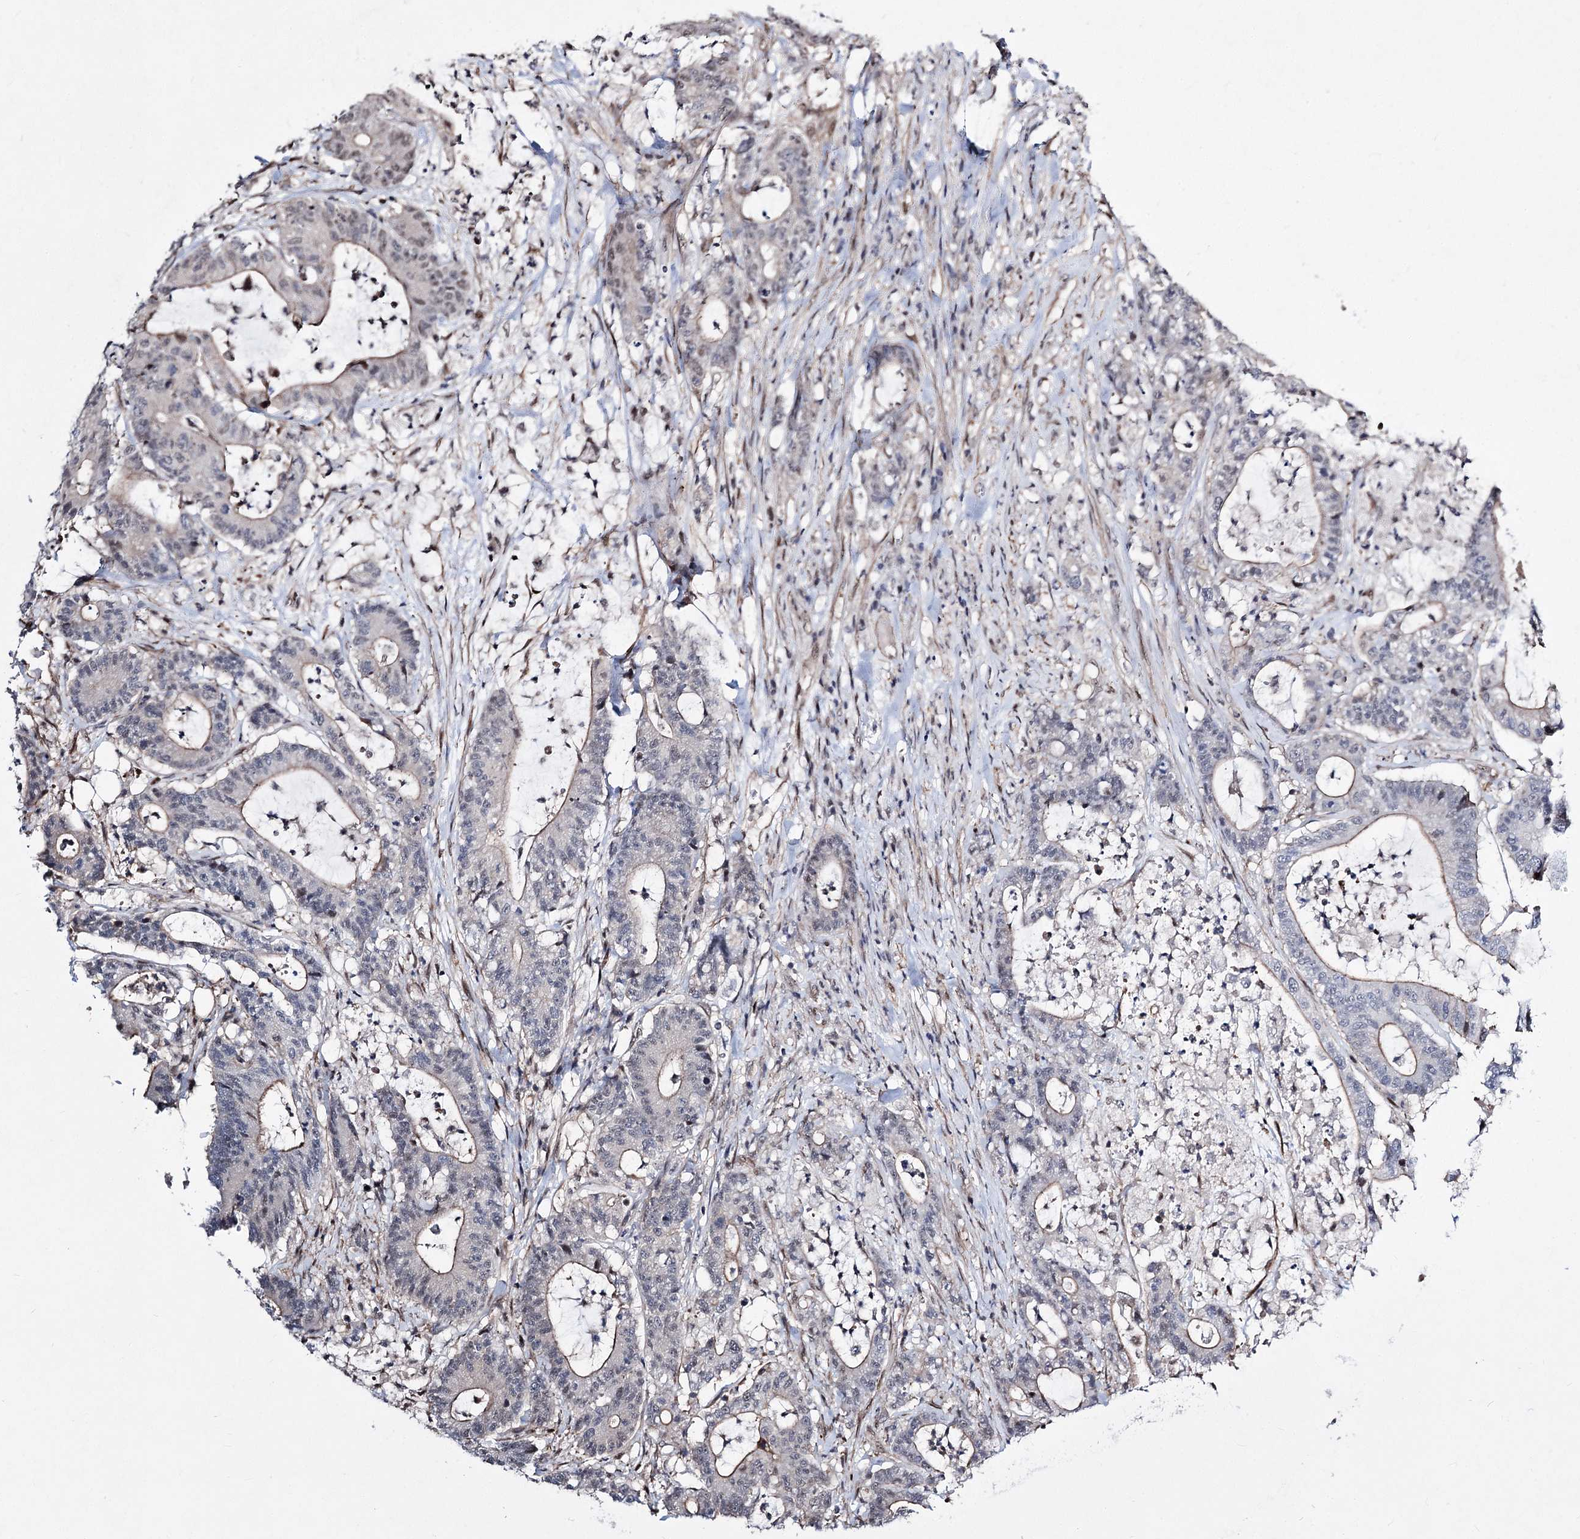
{"staining": {"intensity": "moderate", "quantity": "25%-75%", "location": "cytoplasmic/membranous"}, "tissue": "colorectal cancer", "cell_type": "Tumor cells", "image_type": "cancer", "snomed": [{"axis": "morphology", "description": "Adenocarcinoma, NOS"}, {"axis": "topography", "description": "Colon"}], "caption": "This is a photomicrograph of IHC staining of adenocarcinoma (colorectal), which shows moderate staining in the cytoplasmic/membranous of tumor cells.", "gene": "CHMP7", "patient": {"sex": "female", "age": 84}}